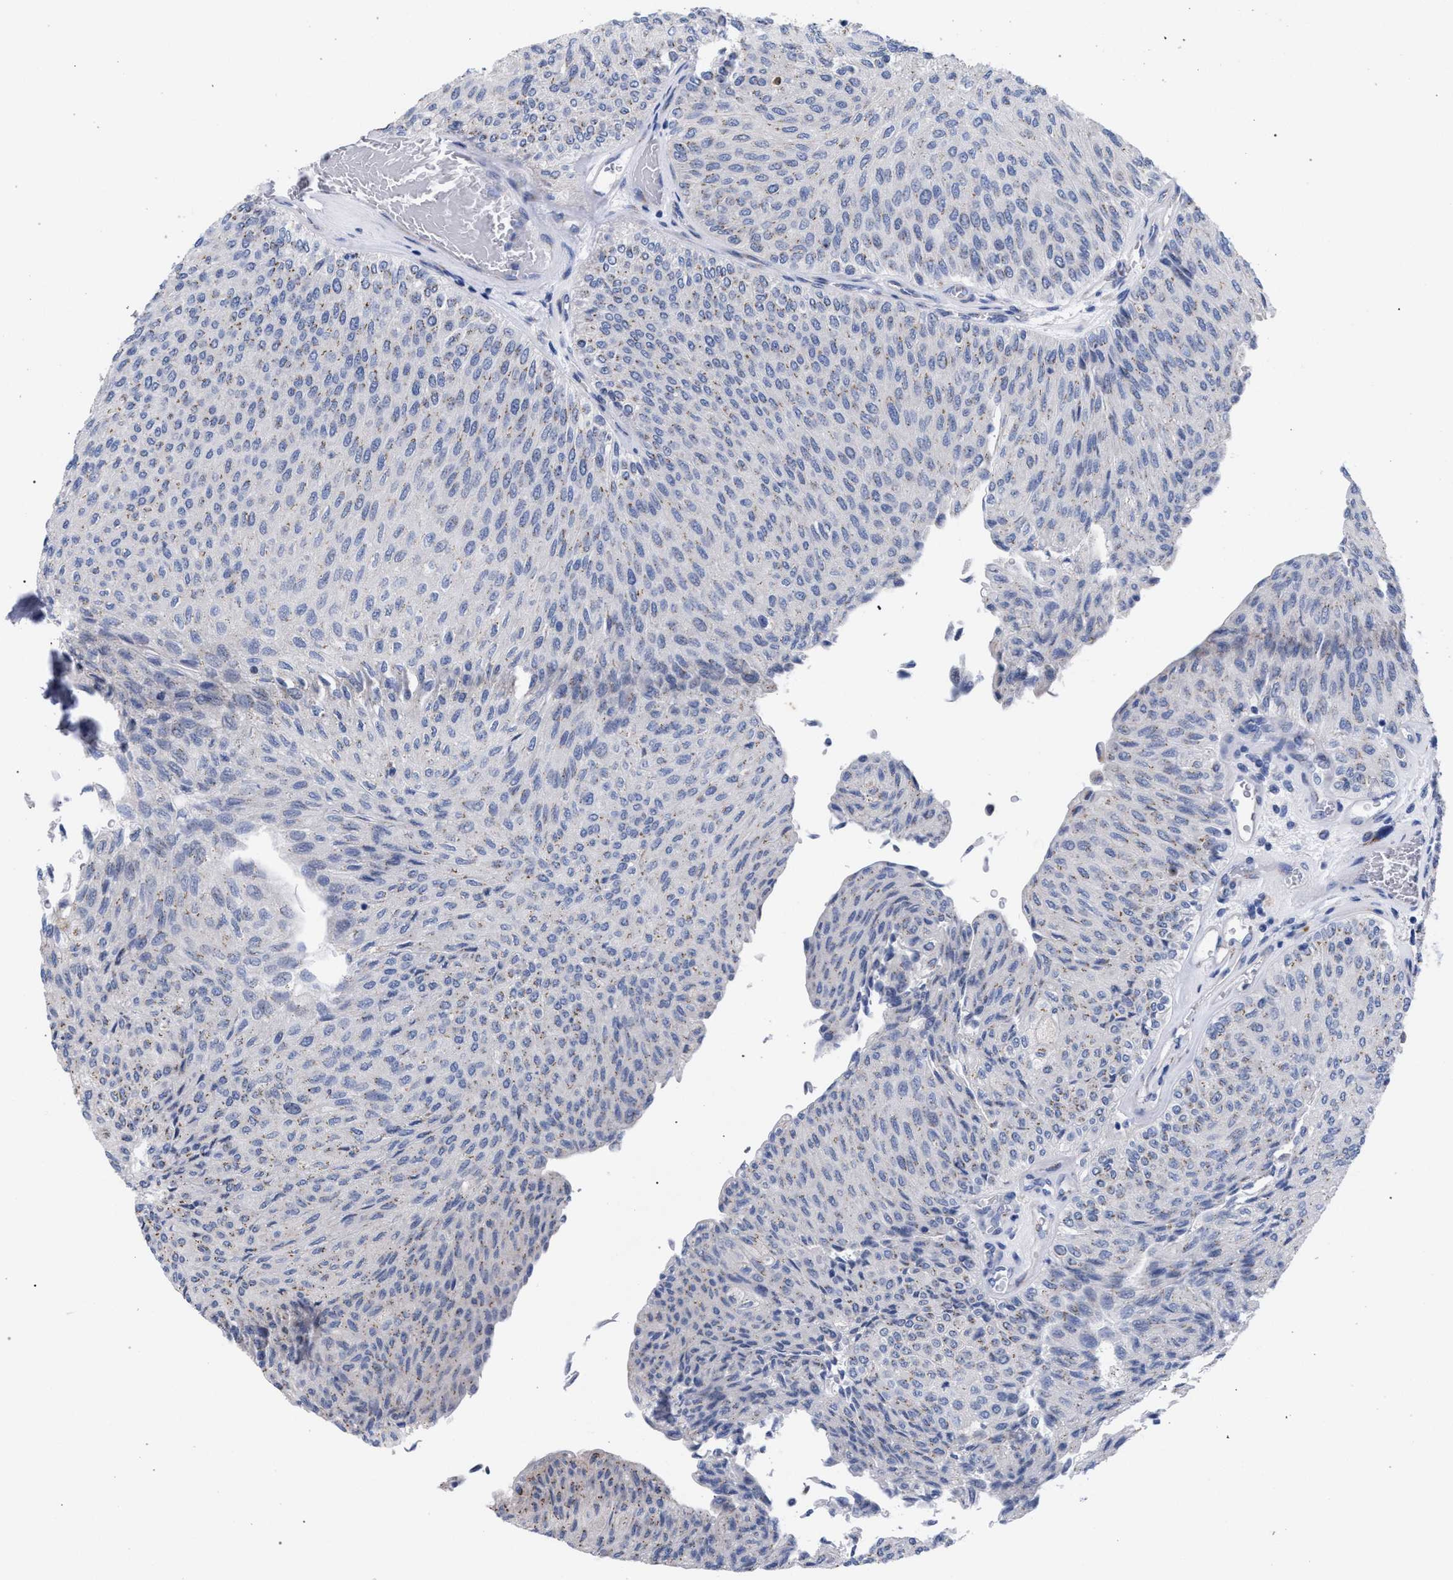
{"staining": {"intensity": "weak", "quantity": "<25%", "location": "cytoplasmic/membranous"}, "tissue": "urothelial cancer", "cell_type": "Tumor cells", "image_type": "cancer", "snomed": [{"axis": "morphology", "description": "Urothelial carcinoma, Low grade"}, {"axis": "topography", "description": "Urinary bladder"}], "caption": "An image of urothelial cancer stained for a protein exhibits no brown staining in tumor cells. (DAB (3,3'-diaminobenzidine) IHC with hematoxylin counter stain).", "gene": "GOLGA2", "patient": {"sex": "male", "age": 78}}